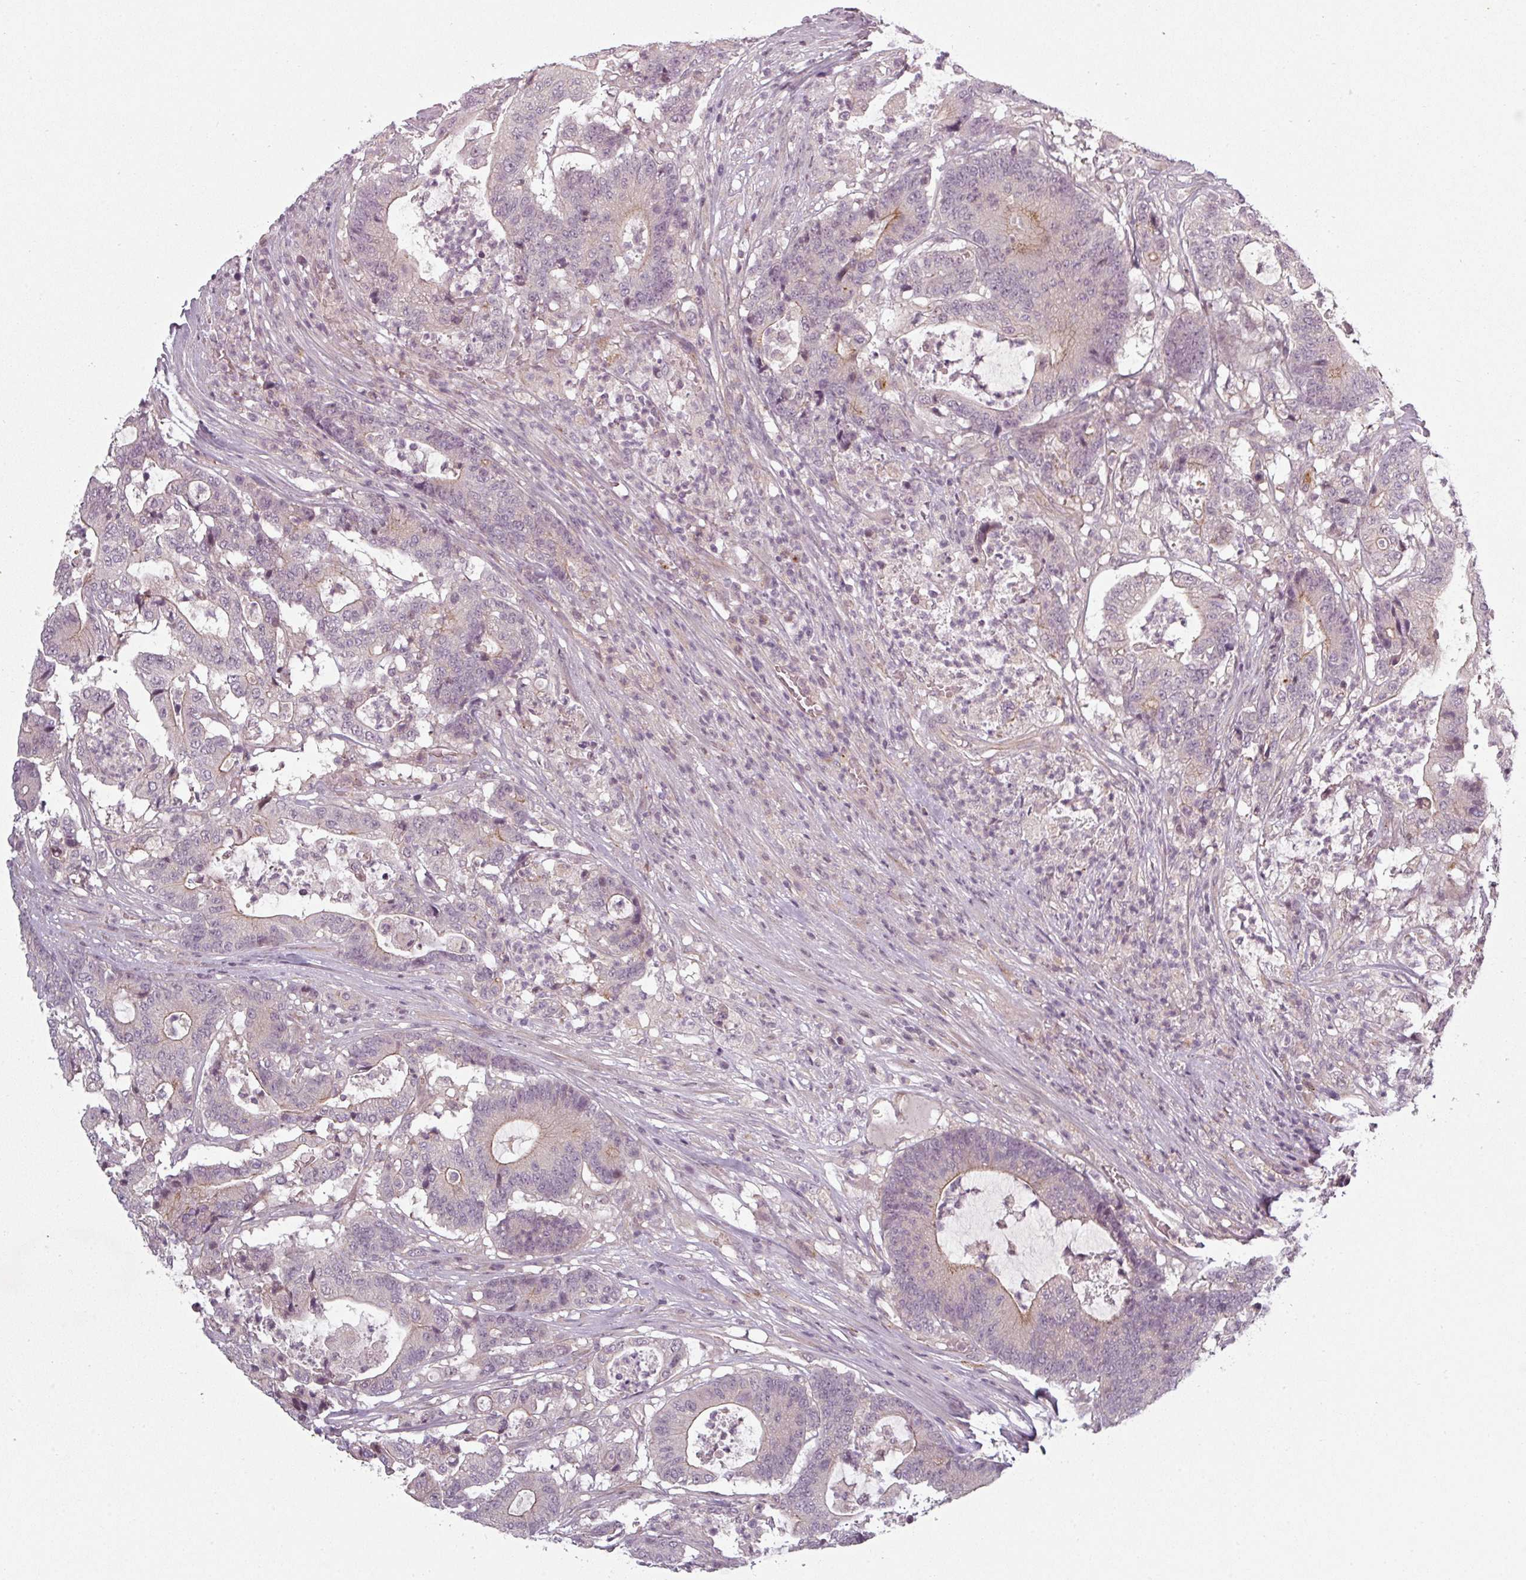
{"staining": {"intensity": "weak", "quantity": "<25%", "location": "cytoplasmic/membranous"}, "tissue": "colorectal cancer", "cell_type": "Tumor cells", "image_type": "cancer", "snomed": [{"axis": "morphology", "description": "Adenocarcinoma, NOS"}, {"axis": "topography", "description": "Colon"}], "caption": "Immunohistochemical staining of human colorectal cancer exhibits no significant staining in tumor cells.", "gene": "SLC16A9", "patient": {"sex": "female", "age": 84}}